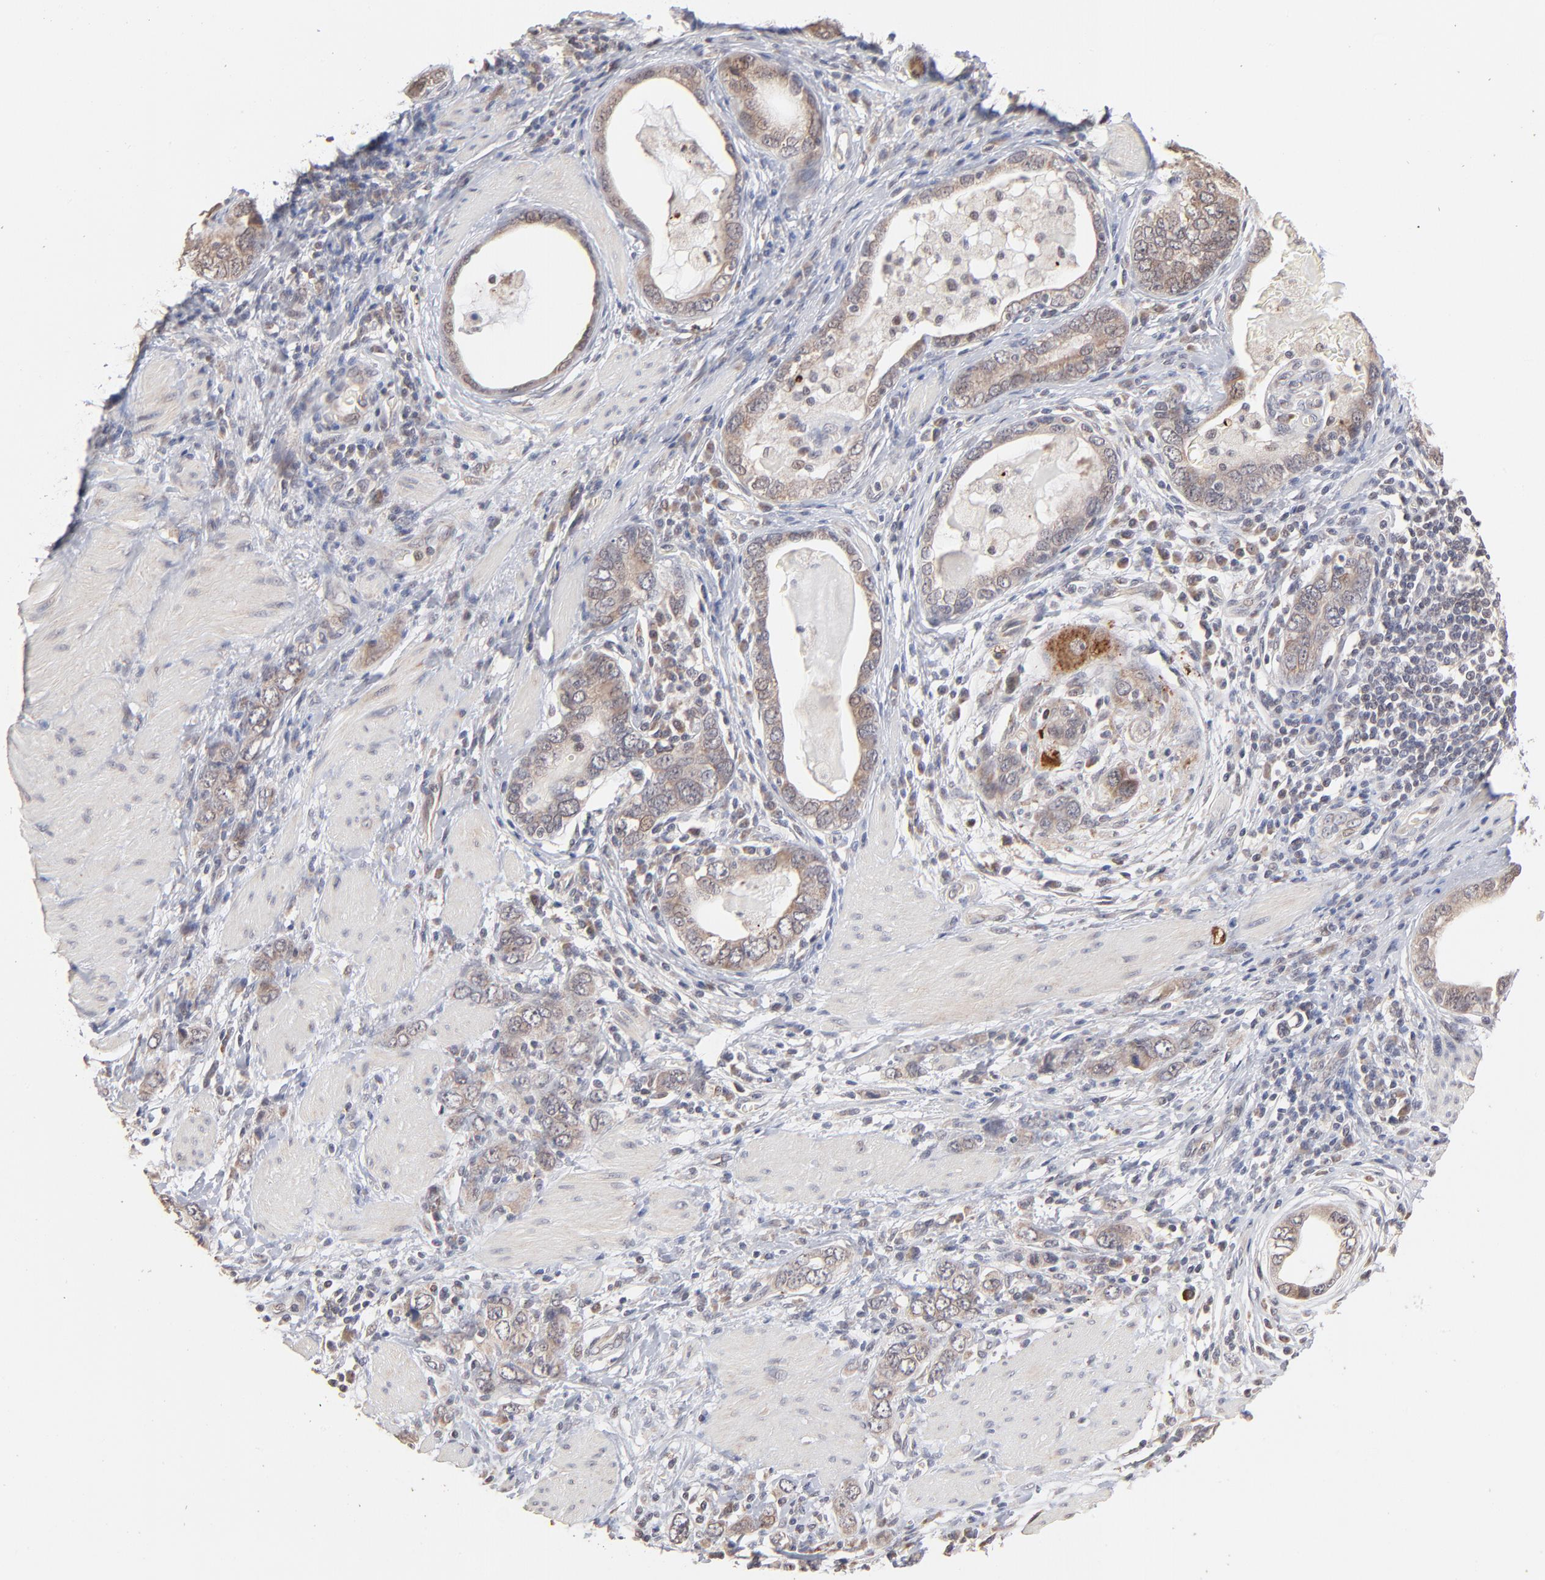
{"staining": {"intensity": "negative", "quantity": "none", "location": "none"}, "tissue": "stomach cancer", "cell_type": "Tumor cells", "image_type": "cancer", "snomed": [{"axis": "morphology", "description": "Adenocarcinoma, NOS"}, {"axis": "topography", "description": "Stomach, lower"}], "caption": "Photomicrograph shows no protein staining in tumor cells of stomach cancer tissue. Nuclei are stained in blue.", "gene": "MSL2", "patient": {"sex": "female", "age": 93}}